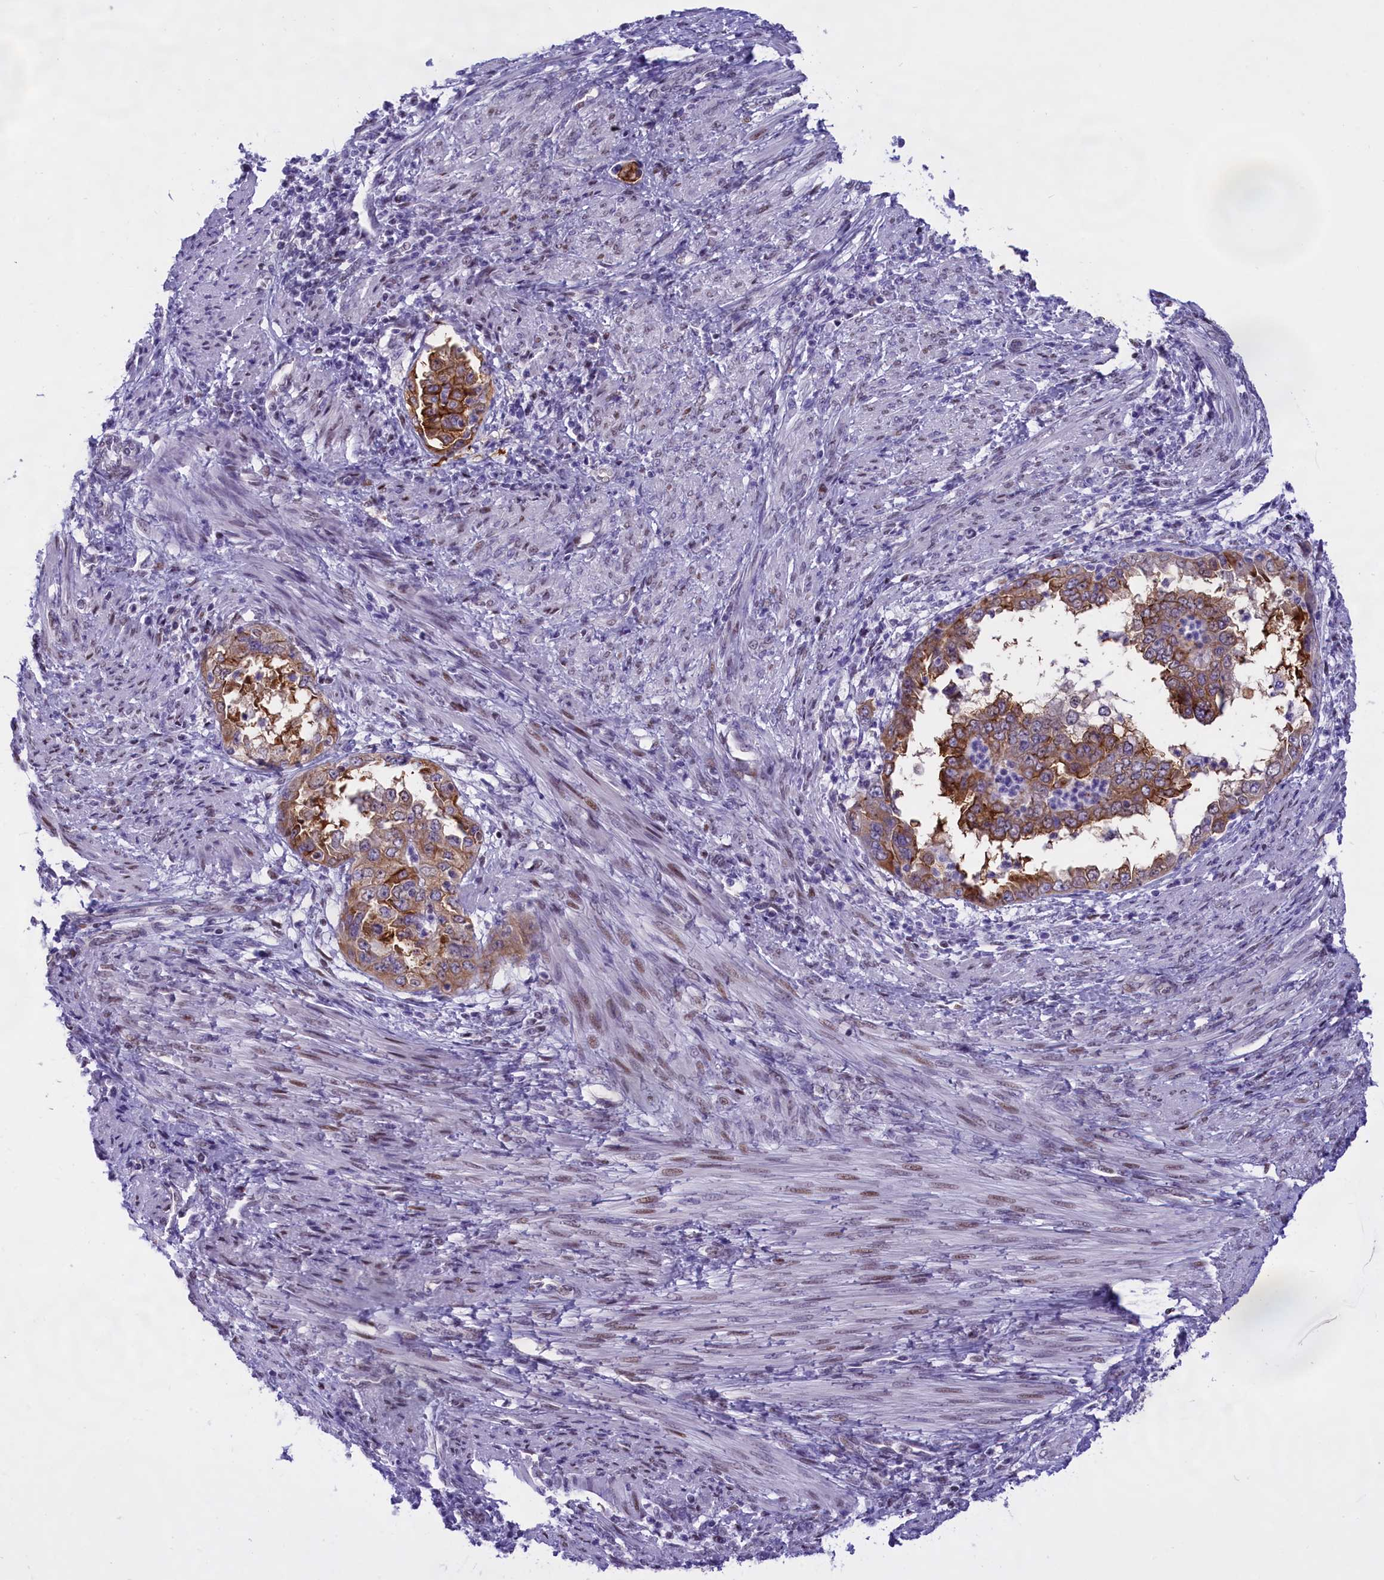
{"staining": {"intensity": "moderate", "quantity": ">75%", "location": "cytoplasmic/membranous"}, "tissue": "endometrial cancer", "cell_type": "Tumor cells", "image_type": "cancer", "snomed": [{"axis": "morphology", "description": "Adenocarcinoma, NOS"}, {"axis": "topography", "description": "Endometrium"}], "caption": "Protein expression analysis of endometrial cancer displays moderate cytoplasmic/membranous staining in approximately >75% of tumor cells.", "gene": "SPIRE2", "patient": {"sex": "female", "age": 85}}